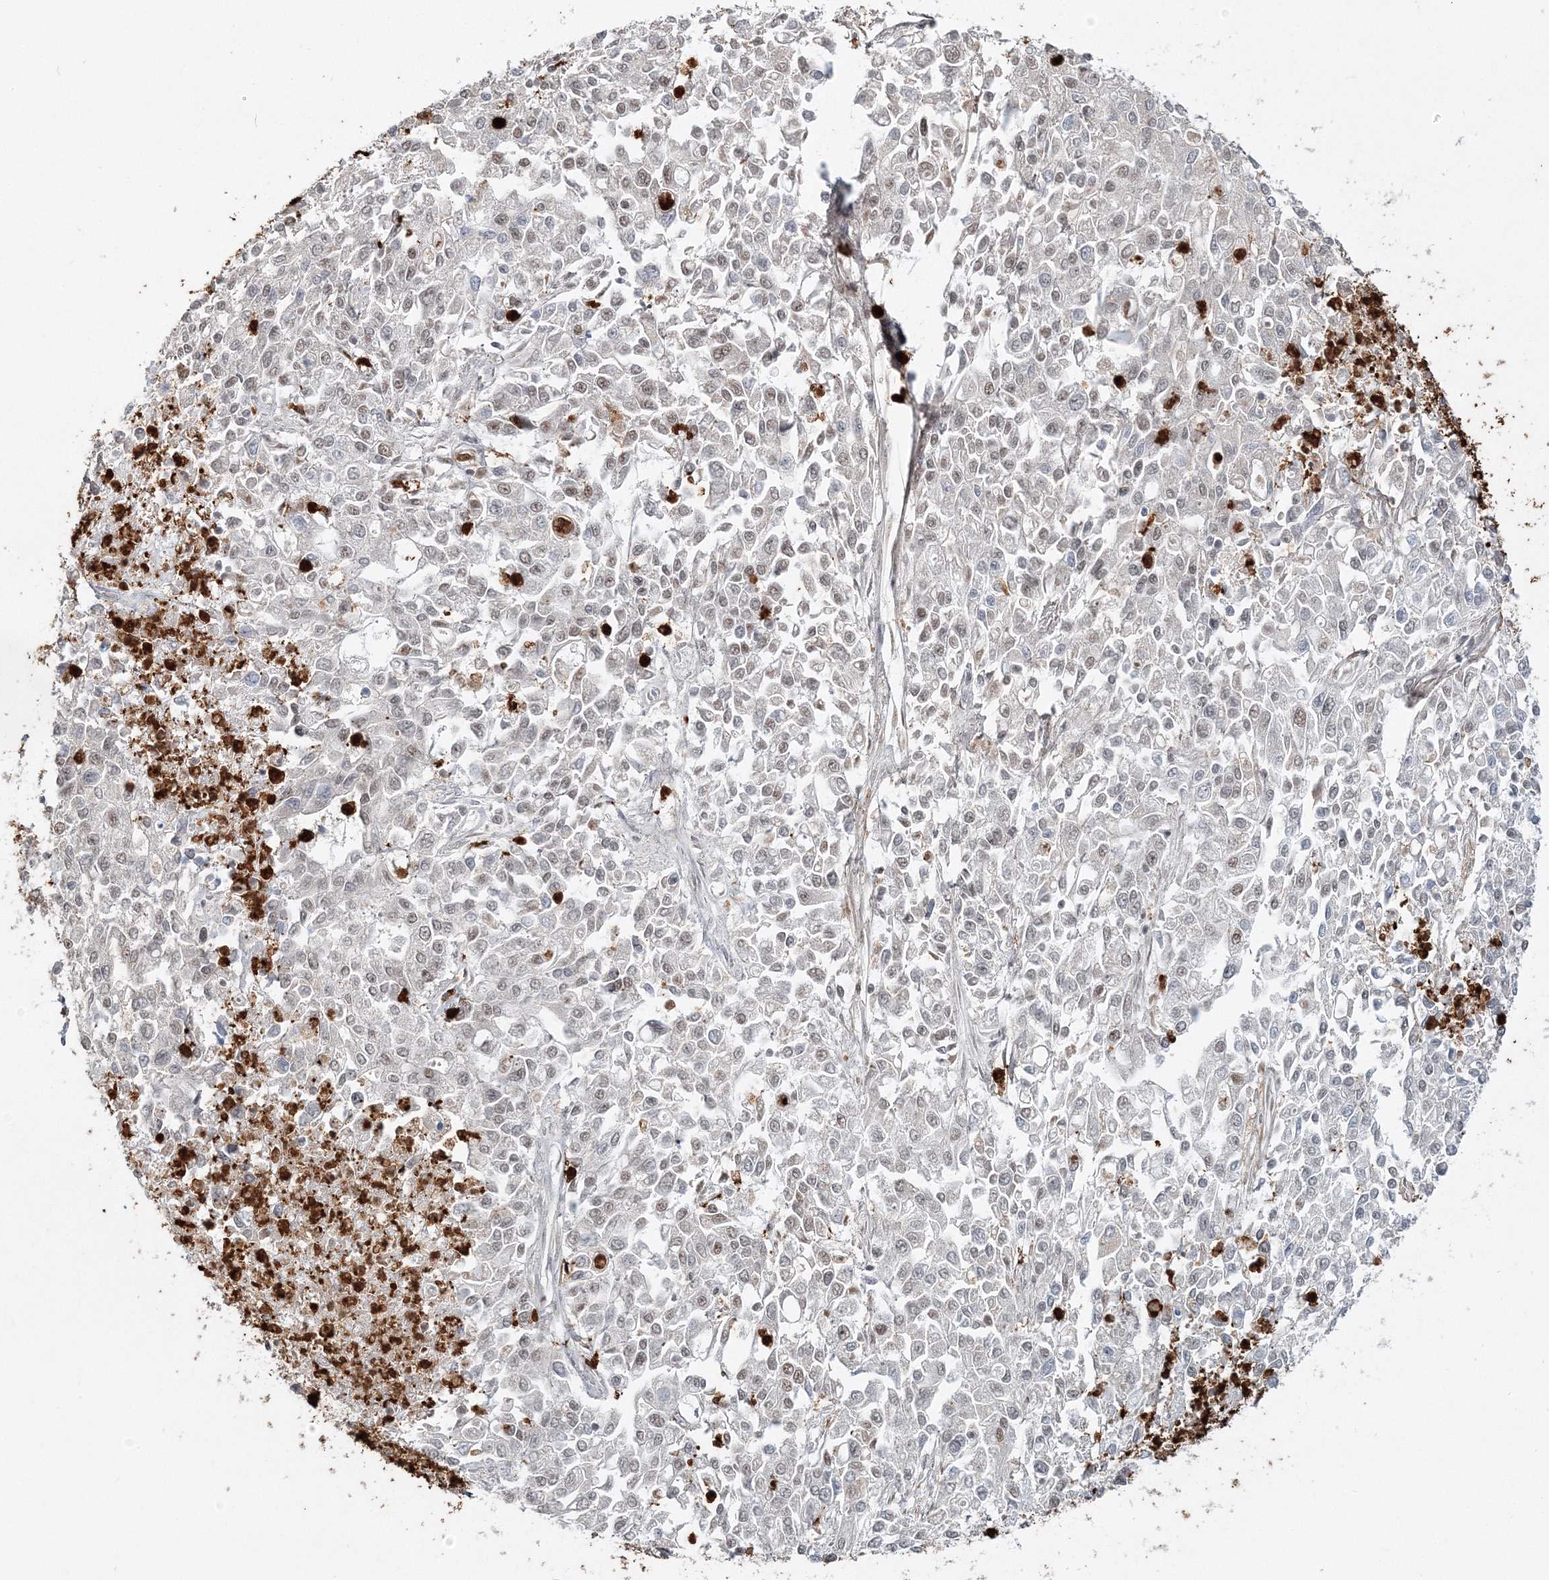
{"staining": {"intensity": "weak", "quantity": "<25%", "location": "nuclear"}, "tissue": "endometrial cancer", "cell_type": "Tumor cells", "image_type": "cancer", "snomed": [{"axis": "morphology", "description": "Adenocarcinoma, NOS"}, {"axis": "topography", "description": "Endometrium"}], "caption": "Tumor cells show no significant protein staining in endometrial cancer. Brightfield microscopy of IHC stained with DAB (brown) and hematoxylin (blue), captured at high magnification.", "gene": "QRICH1", "patient": {"sex": "female", "age": 49}}